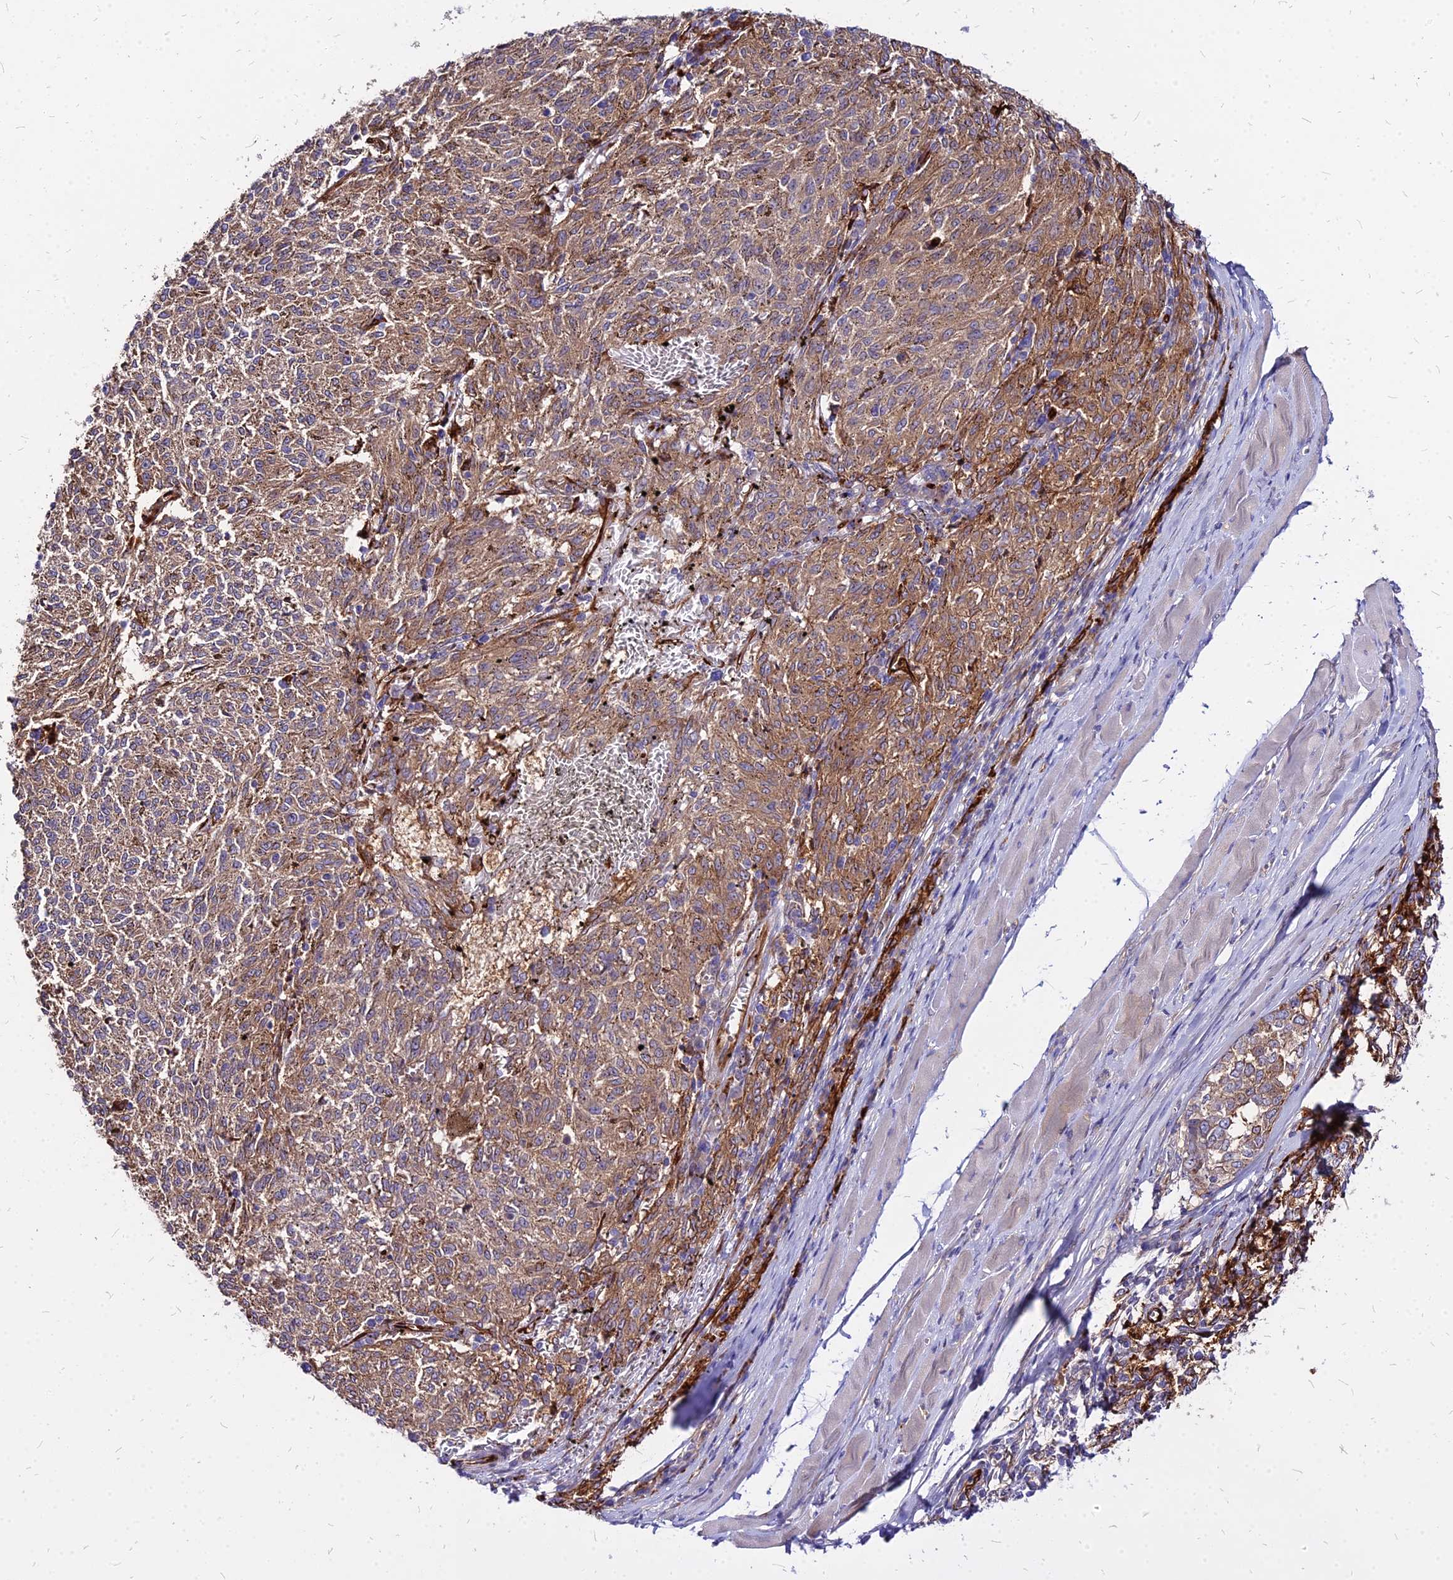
{"staining": {"intensity": "moderate", "quantity": ">75%", "location": "cytoplasmic/membranous"}, "tissue": "melanoma", "cell_type": "Tumor cells", "image_type": "cancer", "snomed": [{"axis": "morphology", "description": "Malignant melanoma, NOS"}, {"axis": "topography", "description": "Skin"}], "caption": "The photomicrograph reveals a brown stain indicating the presence of a protein in the cytoplasmic/membranous of tumor cells in melanoma.", "gene": "COMMD10", "patient": {"sex": "female", "age": 72}}